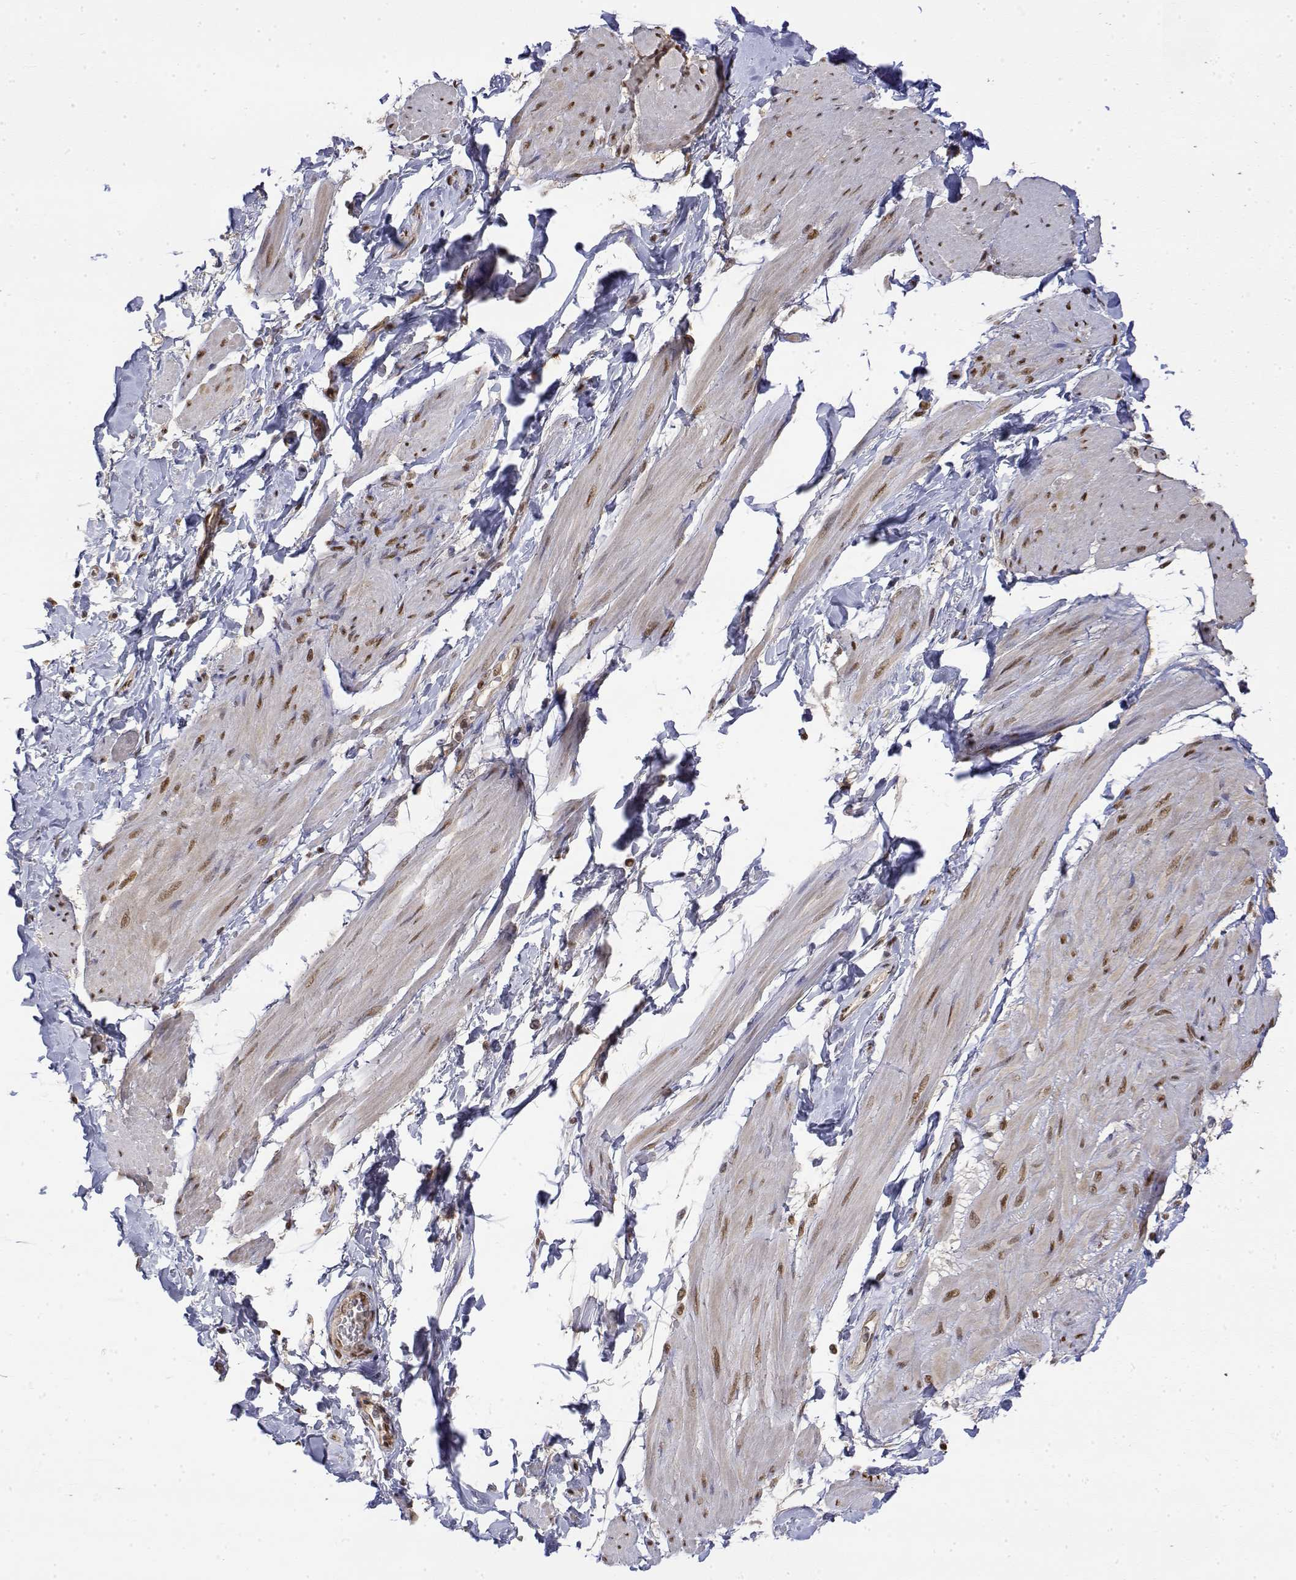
{"staining": {"intensity": "moderate", "quantity": ">75%", "location": "nuclear"}, "tissue": "adipose tissue", "cell_type": "Adipocytes", "image_type": "normal", "snomed": [{"axis": "morphology", "description": "Normal tissue, NOS"}, {"axis": "topography", "description": "Urinary bladder"}, {"axis": "topography", "description": "Peripheral nerve tissue"}], "caption": "Adipose tissue stained with a brown dye demonstrates moderate nuclear positive expression in approximately >75% of adipocytes.", "gene": "TPI1", "patient": {"sex": "female", "age": 60}}